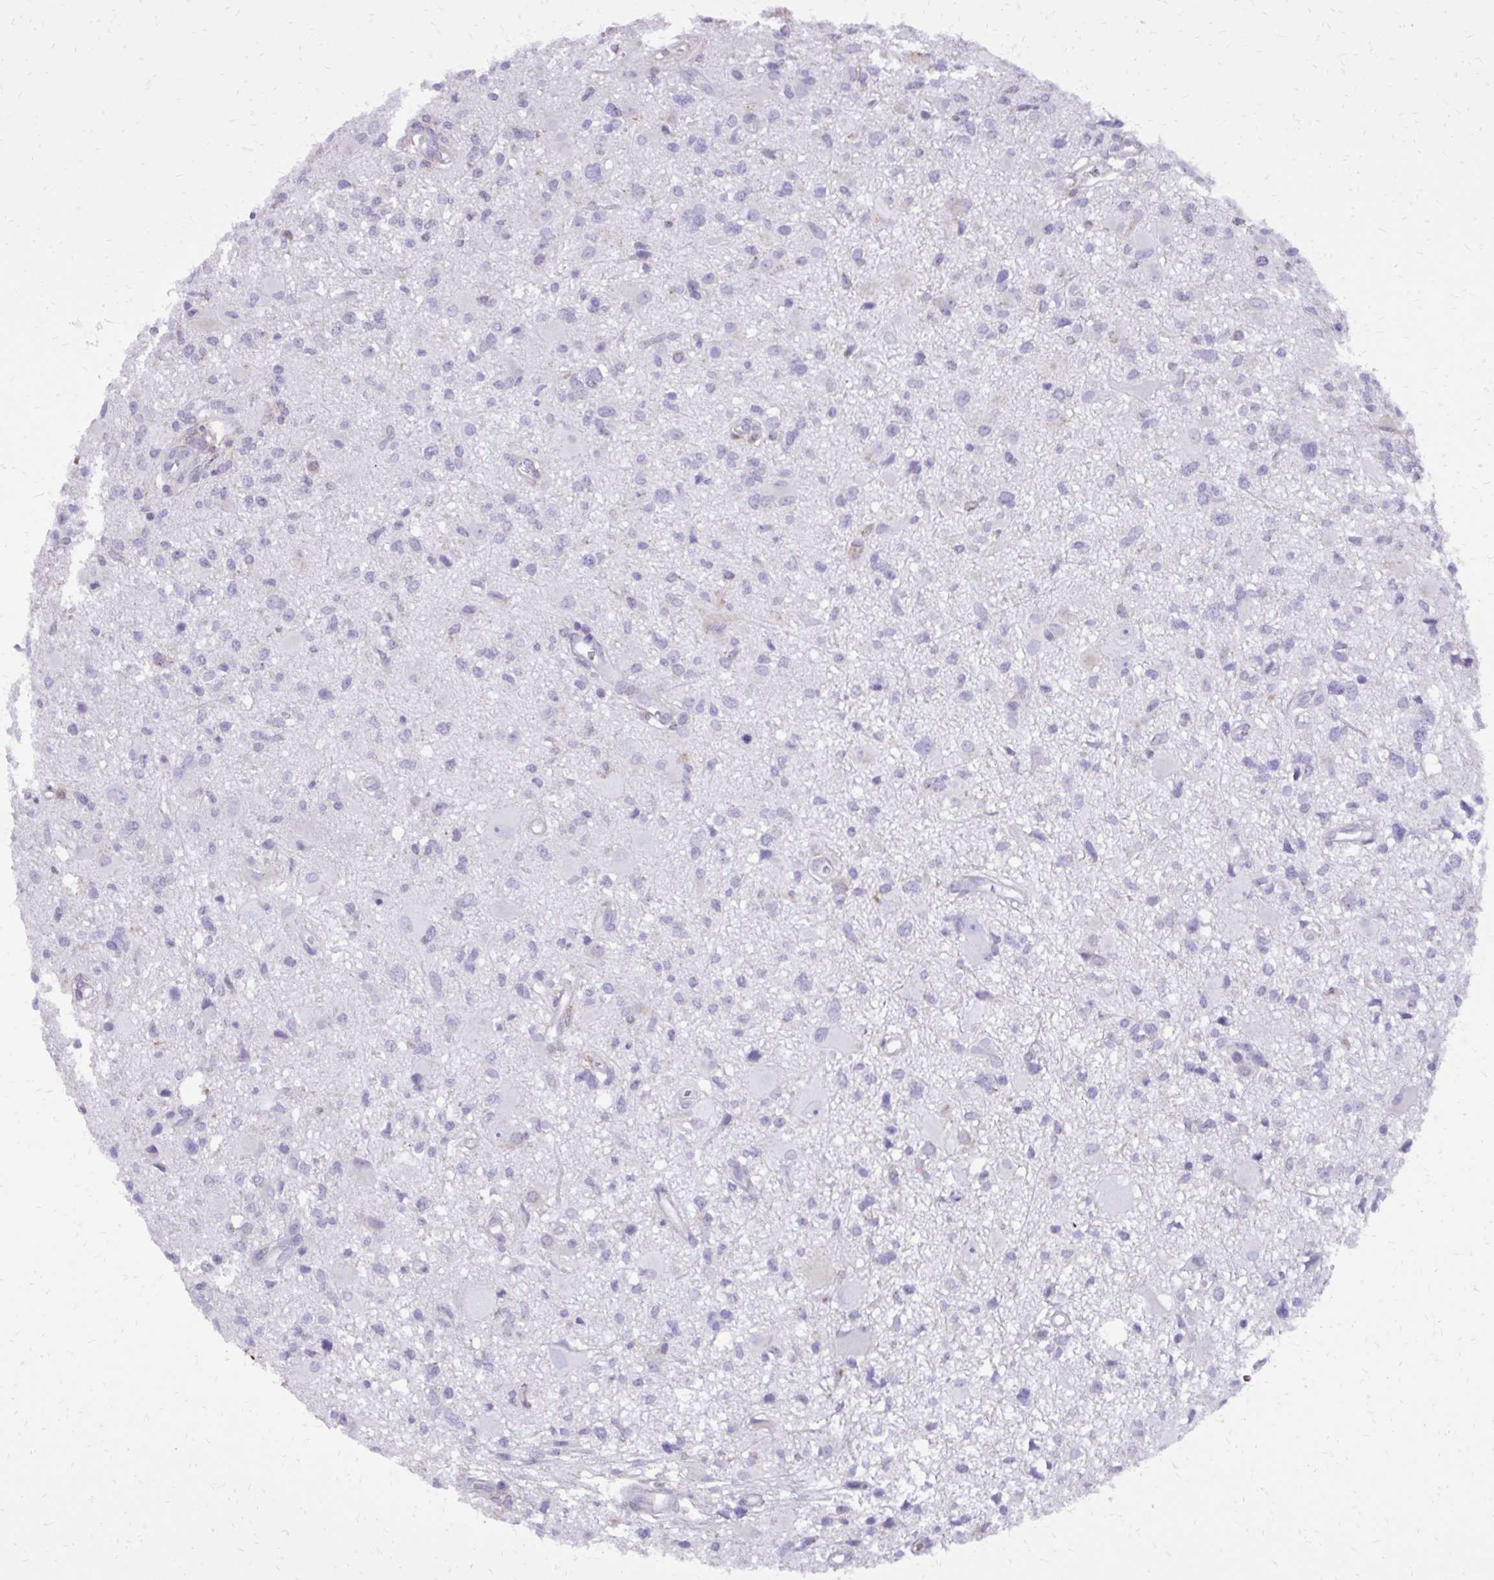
{"staining": {"intensity": "negative", "quantity": "none", "location": "none"}, "tissue": "glioma", "cell_type": "Tumor cells", "image_type": "cancer", "snomed": [{"axis": "morphology", "description": "Glioma, malignant, High grade"}, {"axis": "topography", "description": "Brain"}], "caption": "Immunohistochemistry histopathology image of glioma stained for a protein (brown), which exhibits no positivity in tumor cells. The staining was performed using DAB (3,3'-diaminobenzidine) to visualize the protein expression in brown, while the nuclei were stained in blue with hematoxylin (Magnification: 20x).", "gene": "CAT", "patient": {"sex": "male", "age": 54}}